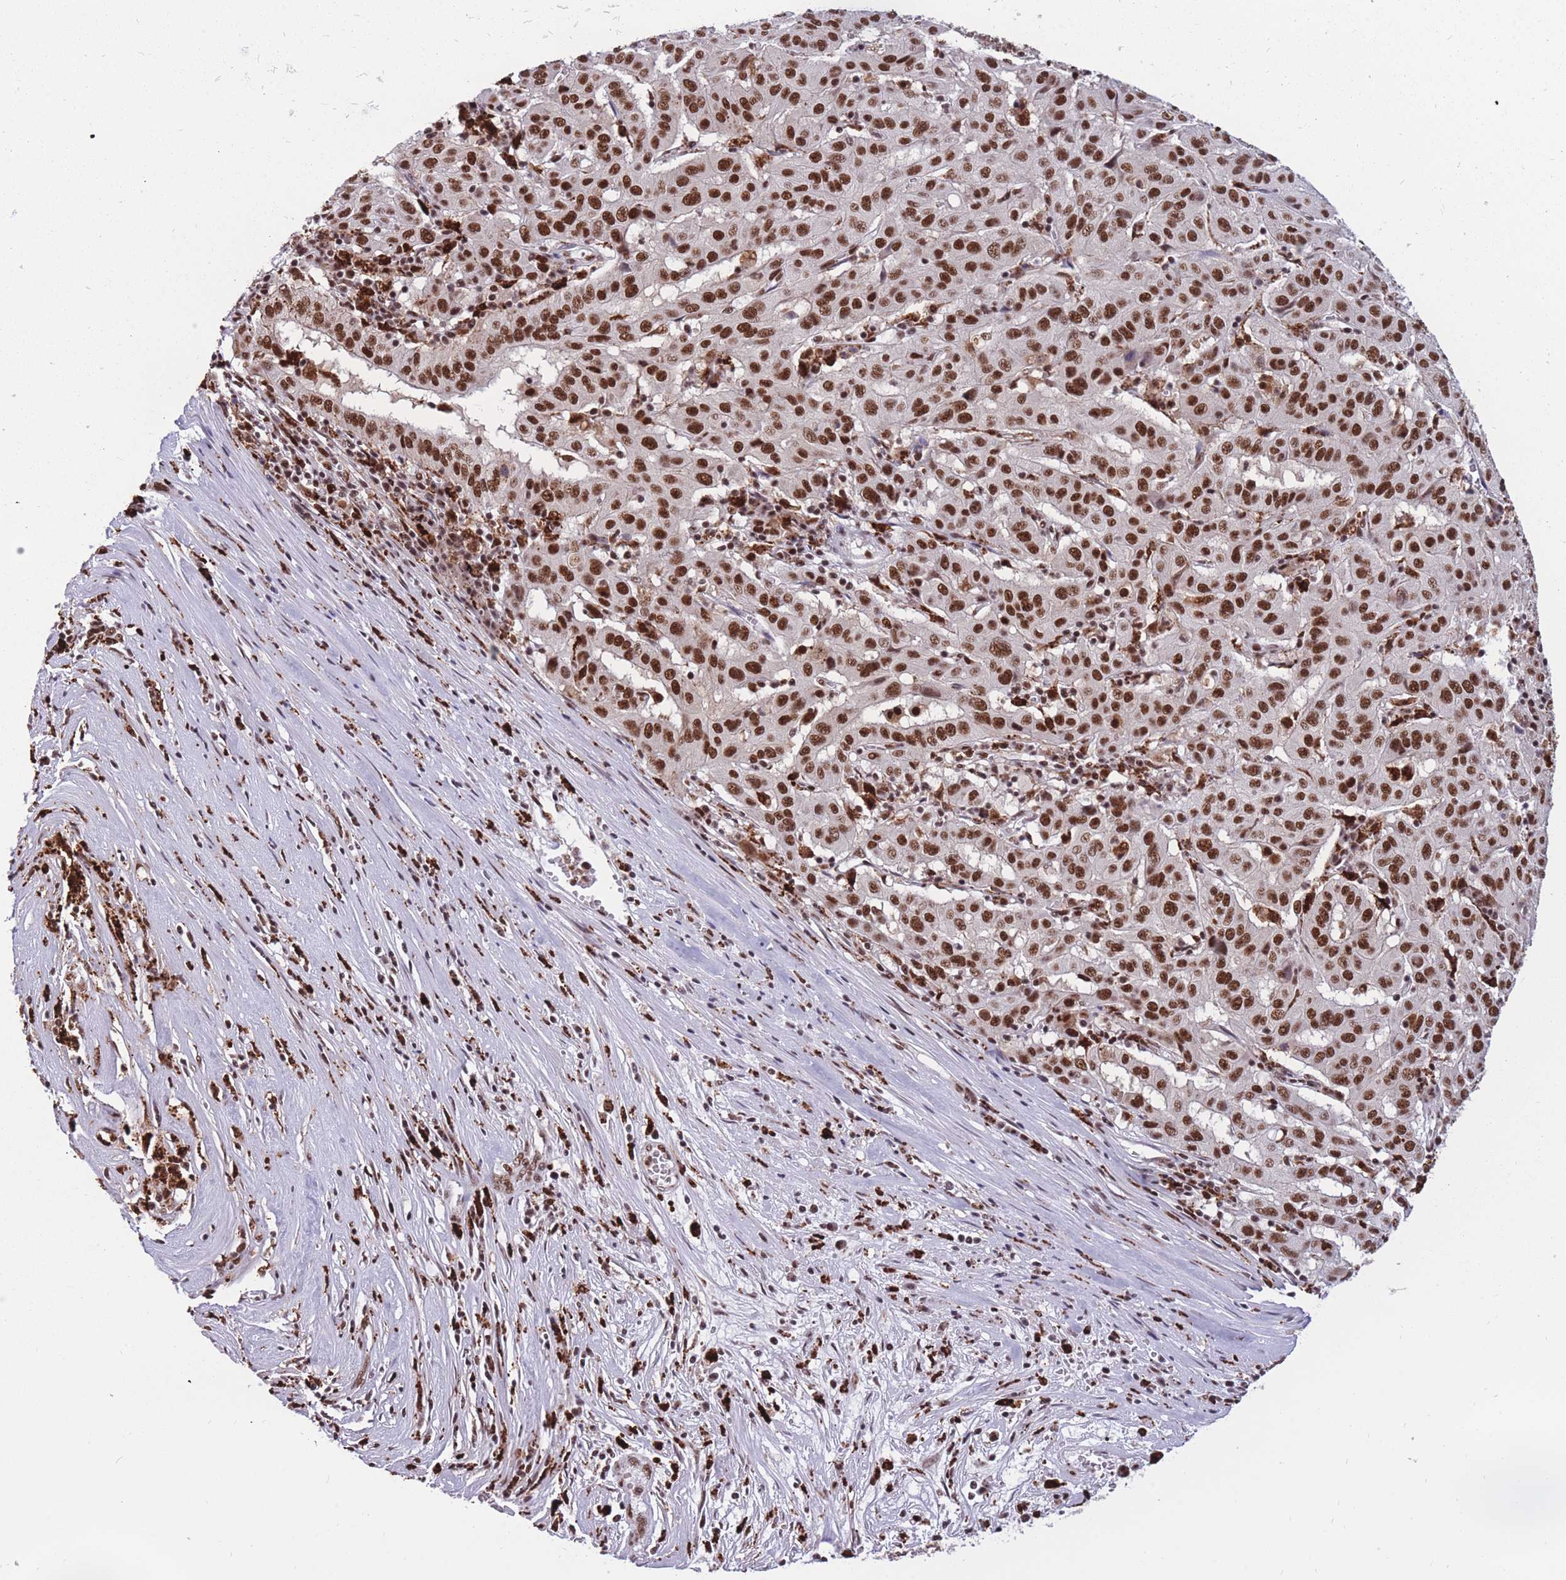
{"staining": {"intensity": "strong", "quantity": ">75%", "location": "nuclear"}, "tissue": "pancreatic cancer", "cell_type": "Tumor cells", "image_type": "cancer", "snomed": [{"axis": "morphology", "description": "Adenocarcinoma, NOS"}, {"axis": "topography", "description": "Pancreas"}], "caption": "Immunohistochemical staining of human adenocarcinoma (pancreatic) reveals high levels of strong nuclear protein expression in approximately >75% of tumor cells.", "gene": "PRPF19", "patient": {"sex": "male", "age": 63}}